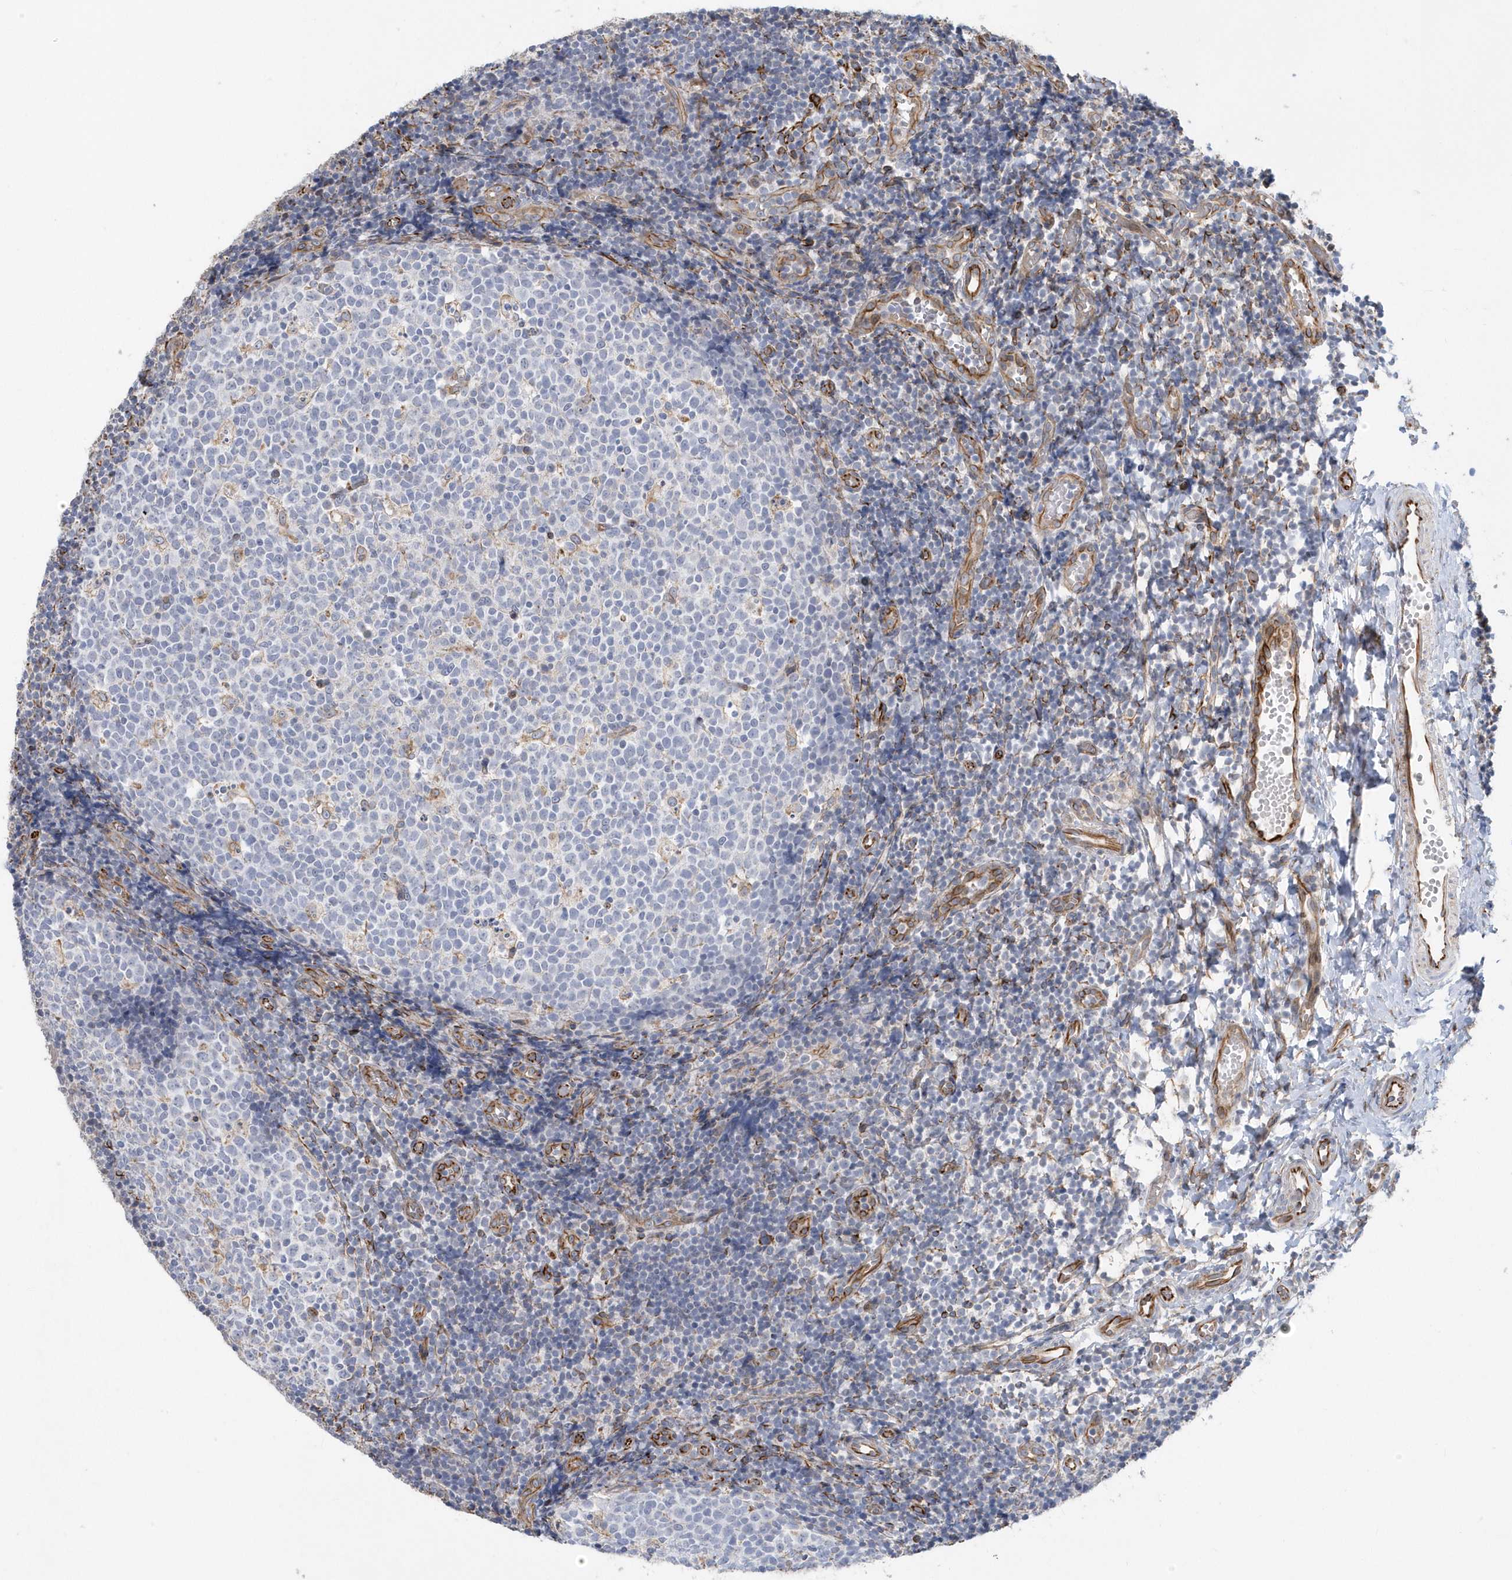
{"staining": {"intensity": "negative", "quantity": "none", "location": "none"}, "tissue": "tonsil", "cell_type": "Germinal center cells", "image_type": "normal", "snomed": [{"axis": "morphology", "description": "Normal tissue, NOS"}, {"axis": "topography", "description": "Tonsil"}], "caption": "Tonsil was stained to show a protein in brown. There is no significant staining in germinal center cells. Brightfield microscopy of immunohistochemistry (IHC) stained with DAB (brown) and hematoxylin (blue), captured at high magnification.", "gene": "RAB17", "patient": {"sex": "female", "age": 19}}